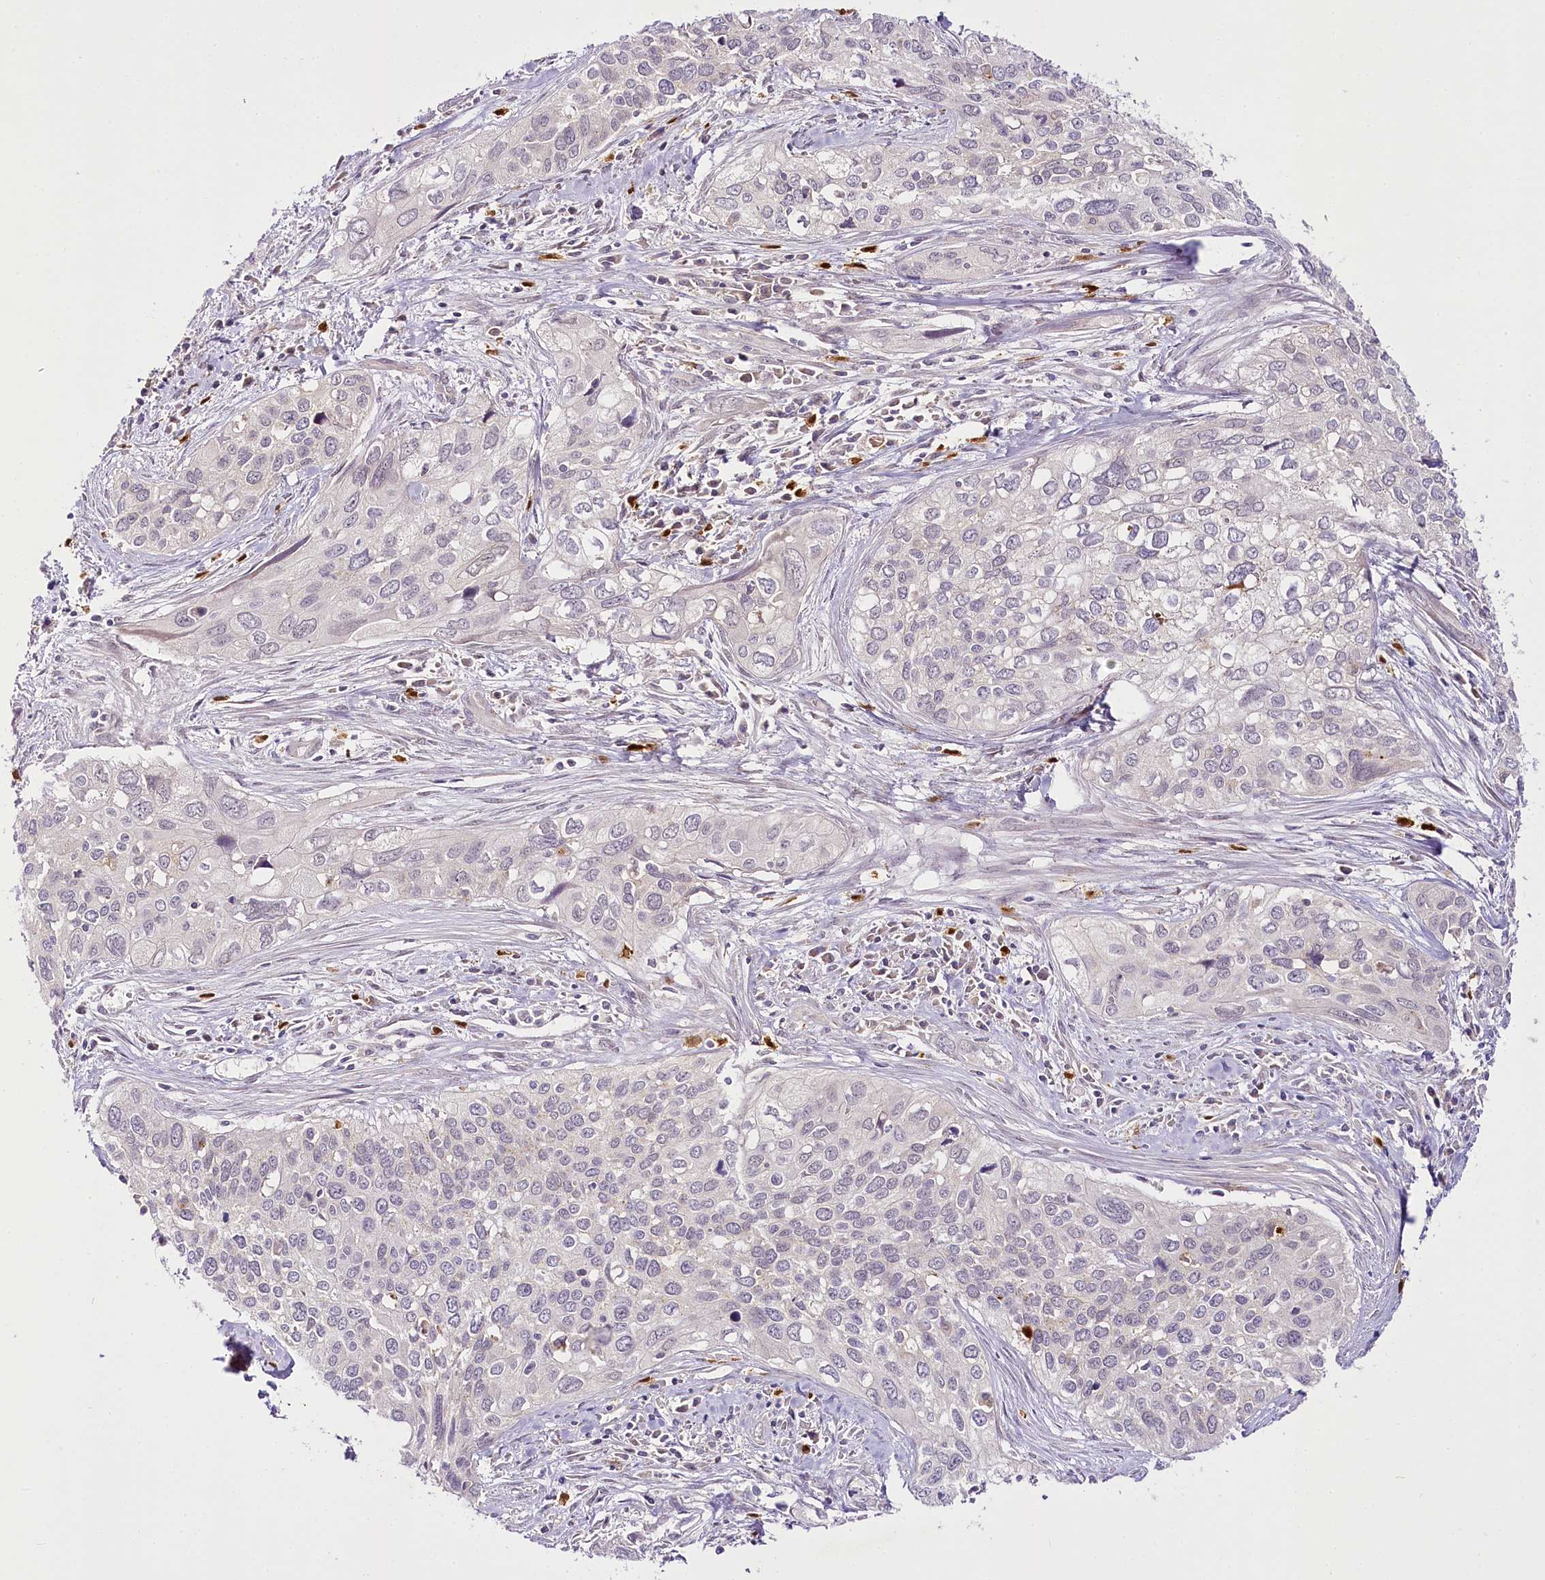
{"staining": {"intensity": "negative", "quantity": "none", "location": "none"}, "tissue": "cervical cancer", "cell_type": "Tumor cells", "image_type": "cancer", "snomed": [{"axis": "morphology", "description": "Squamous cell carcinoma, NOS"}, {"axis": "topography", "description": "Cervix"}], "caption": "Immunohistochemical staining of human cervical cancer exhibits no significant staining in tumor cells. (Stains: DAB (3,3'-diaminobenzidine) IHC with hematoxylin counter stain, Microscopy: brightfield microscopy at high magnification).", "gene": "VWA5A", "patient": {"sex": "female", "age": 55}}